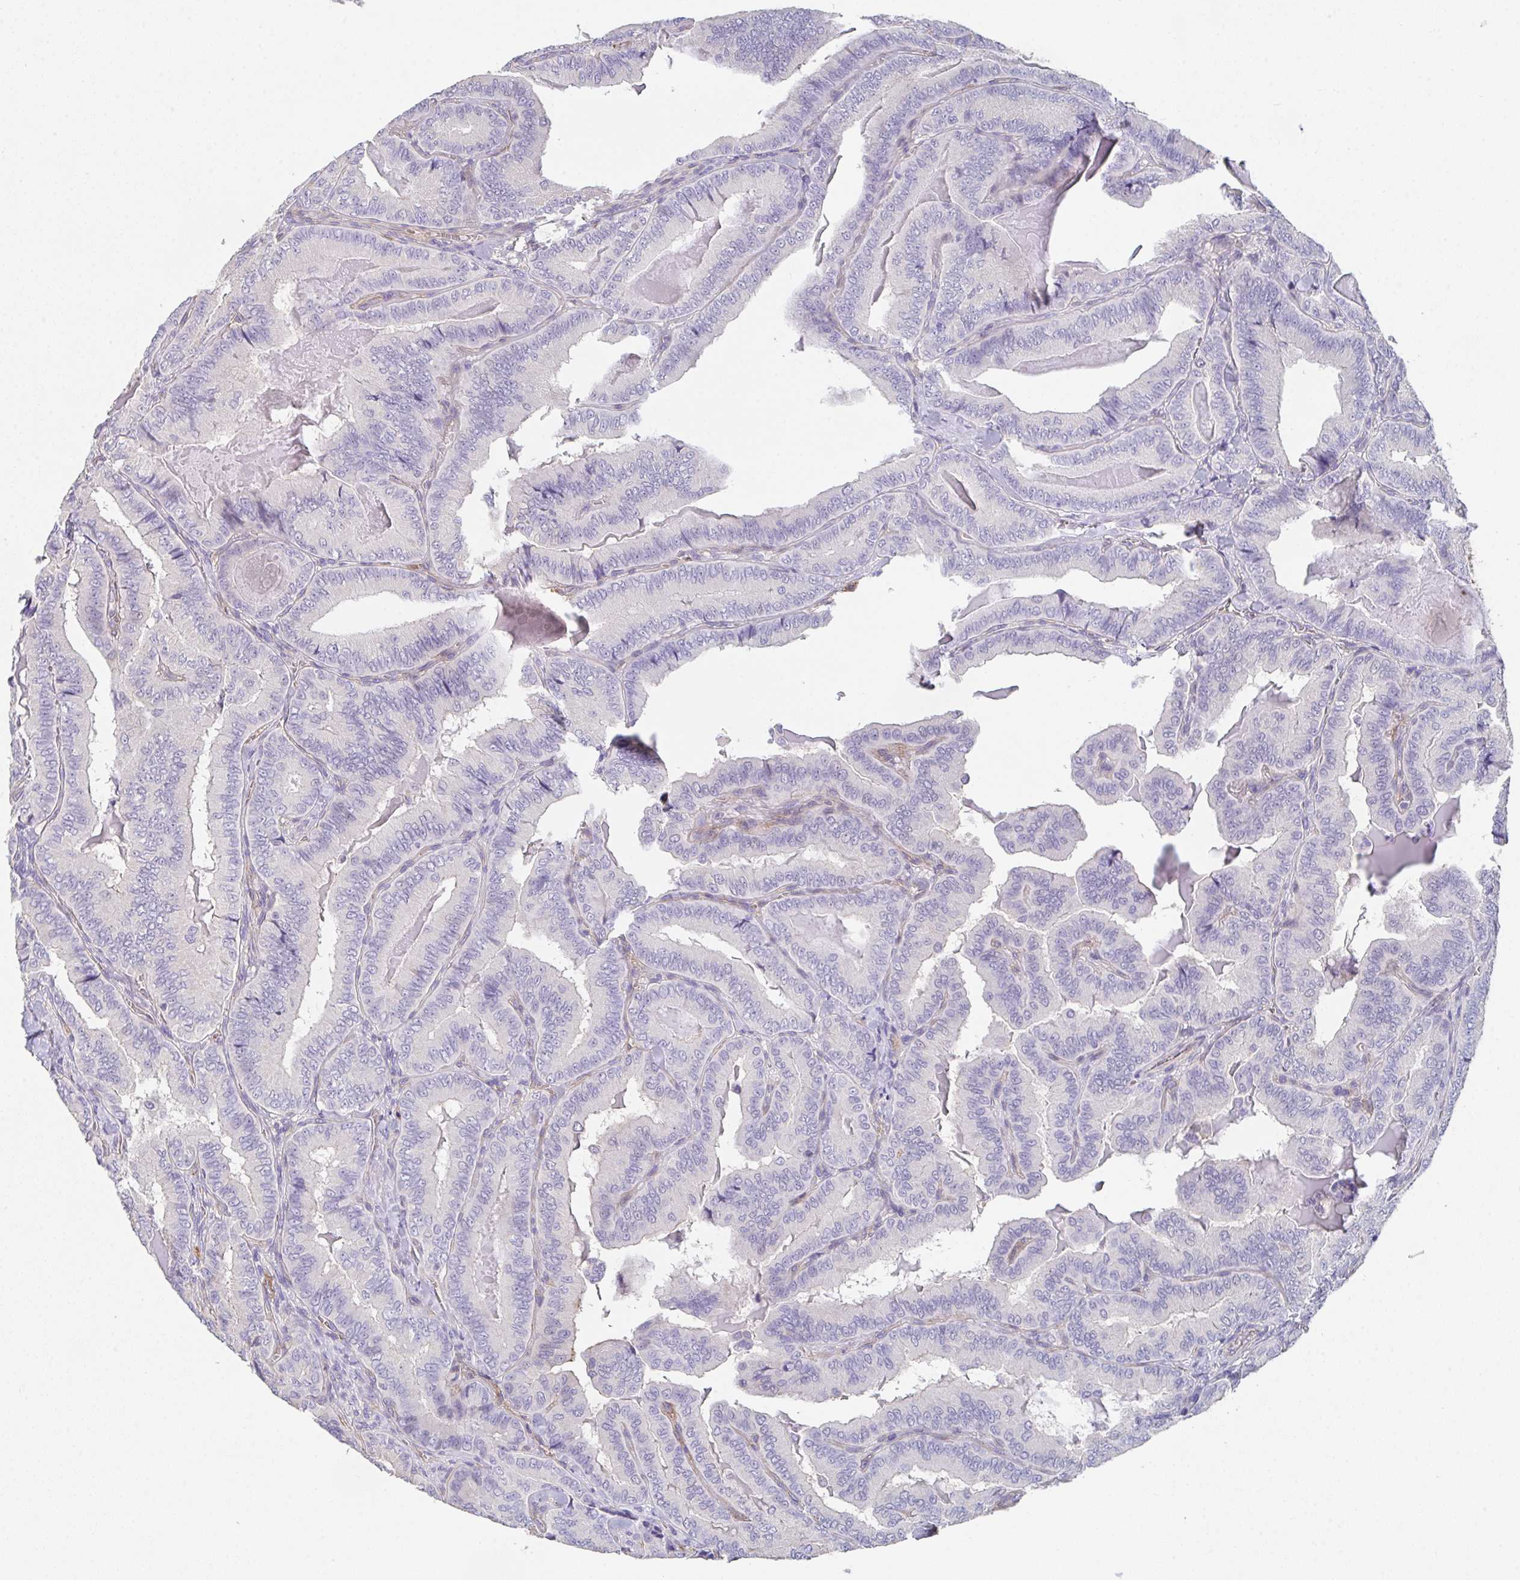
{"staining": {"intensity": "negative", "quantity": "none", "location": "none"}, "tissue": "thyroid cancer", "cell_type": "Tumor cells", "image_type": "cancer", "snomed": [{"axis": "morphology", "description": "Papillary adenocarcinoma, NOS"}, {"axis": "topography", "description": "Thyroid gland"}], "caption": "Protein analysis of thyroid cancer (papillary adenocarcinoma) reveals no significant expression in tumor cells.", "gene": "DBN1", "patient": {"sex": "male", "age": 61}}